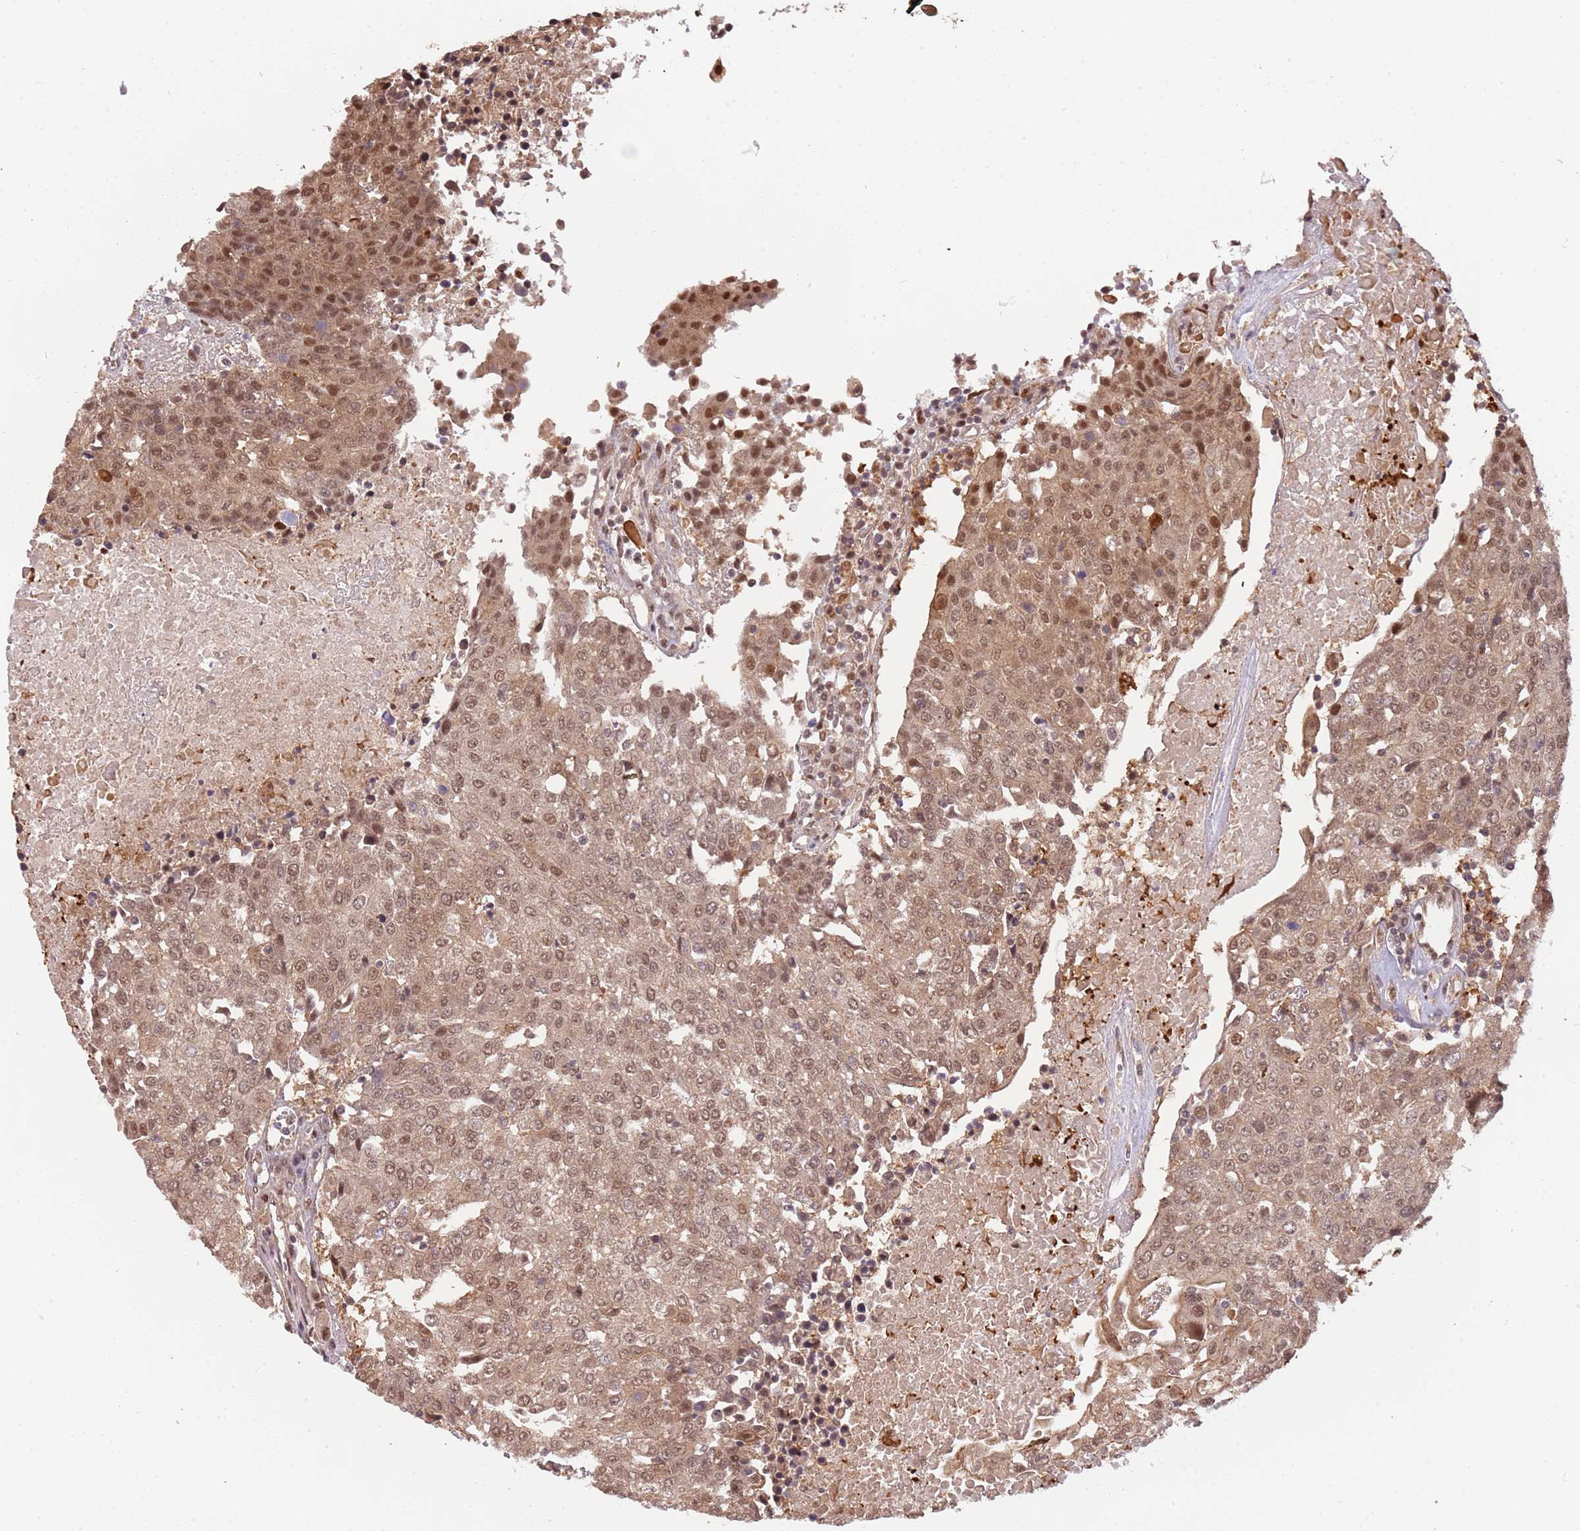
{"staining": {"intensity": "moderate", "quantity": ">75%", "location": "cytoplasmic/membranous,nuclear"}, "tissue": "urothelial cancer", "cell_type": "Tumor cells", "image_type": "cancer", "snomed": [{"axis": "morphology", "description": "Urothelial carcinoma, High grade"}, {"axis": "topography", "description": "Urinary bladder"}], "caption": "Protein staining displays moderate cytoplasmic/membranous and nuclear expression in approximately >75% of tumor cells in high-grade urothelial carcinoma. (DAB IHC with brightfield microscopy, high magnification).", "gene": "PLSCR5", "patient": {"sex": "female", "age": 85}}